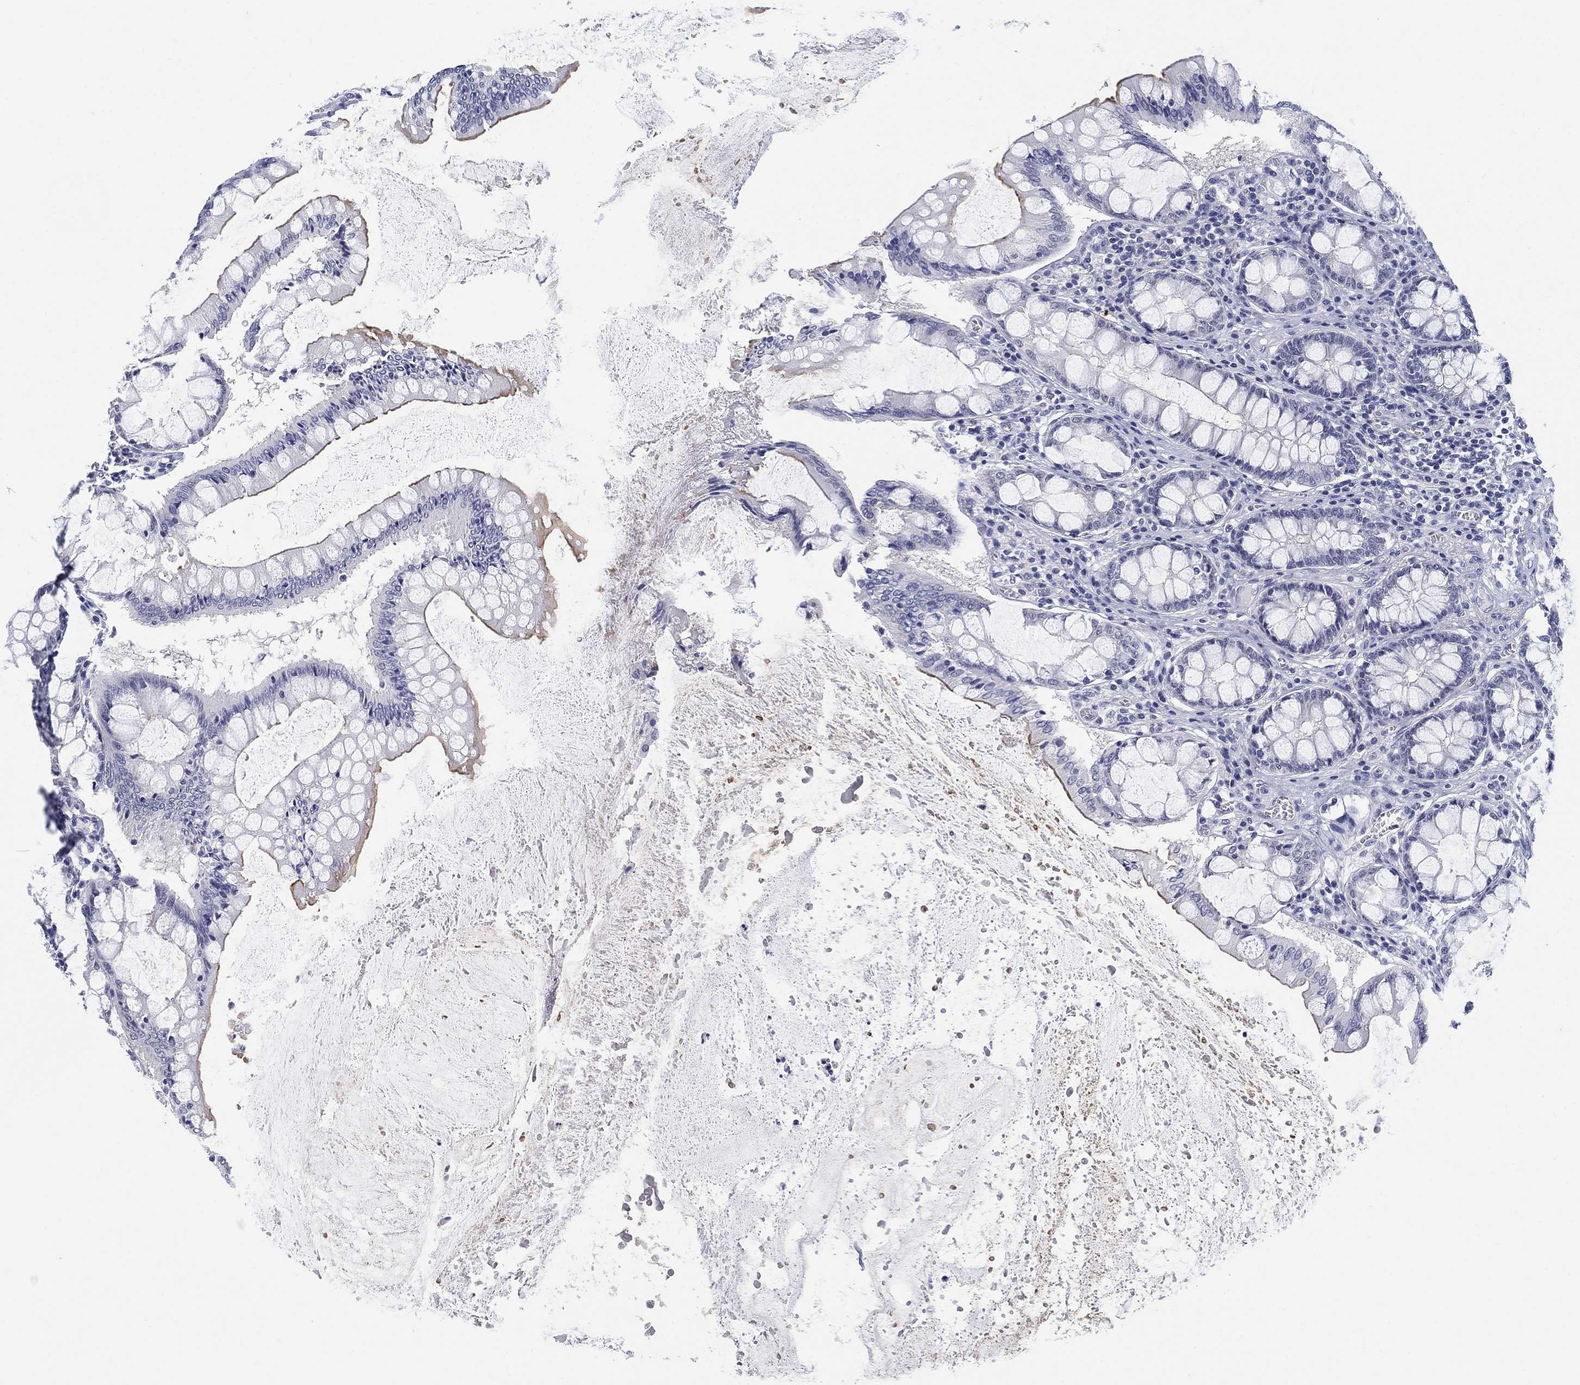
{"staining": {"intensity": "negative", "quantity": "none", "location": "none"}, "tissue": "colon", "cell_type": "Endothelial cells", "image_type": "normal", "snomed": [{"axis": "morphology", "description": "Normal tissue, NOS"}, {"axis": "topography", "description": "Colon"}], "caption": "Immunohistochemistry (IHC) image of normal colon: colon stained with DAB shows no significant protein expression in endothelial cells.", "gene": "CLUL1", "patient": {"sex": "female", "age": 65}}